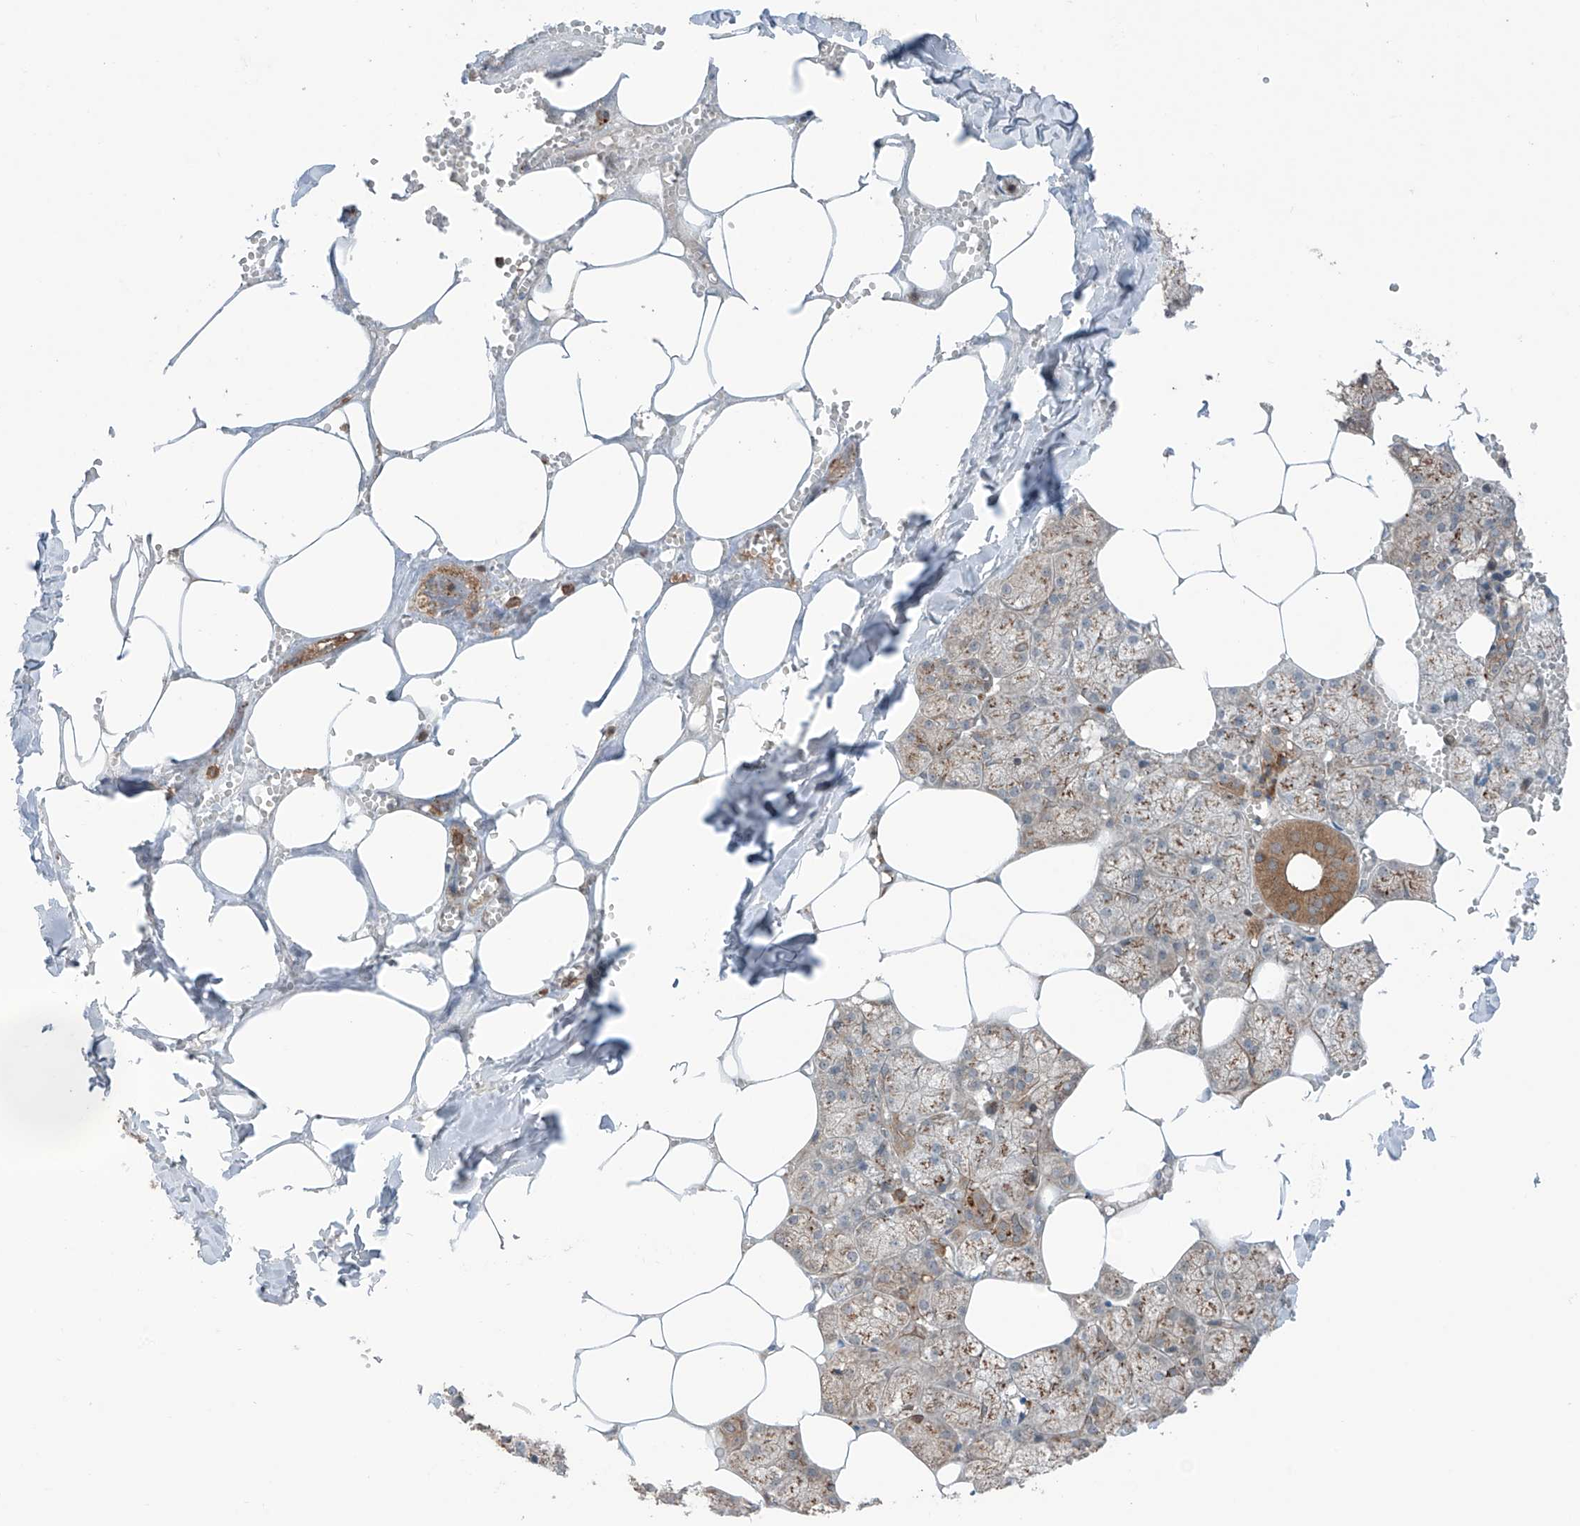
{"staining": {"intensity": "strong", "quantity": "25%-75%", "location": "cytoplasmic/membranous"}, "tissue": "salivary gland", "cell_type": "Glandular cells", "image_type": "normal", "snomed": [{"axis": "morphology", "description": "Normal tissue, NOS"}, {"axis": "topography", "description": "Salivary gland"}], "caption": "An immunohistochemistry (IHC) photomicrograph of benign tissue is shown. Protein staining in brown highlights strong cytoplasmic/membranous positivity in salivary gland within glandular cells.", "gene": "SAMD3", "patient": {"sex": "male", "age": 62}}